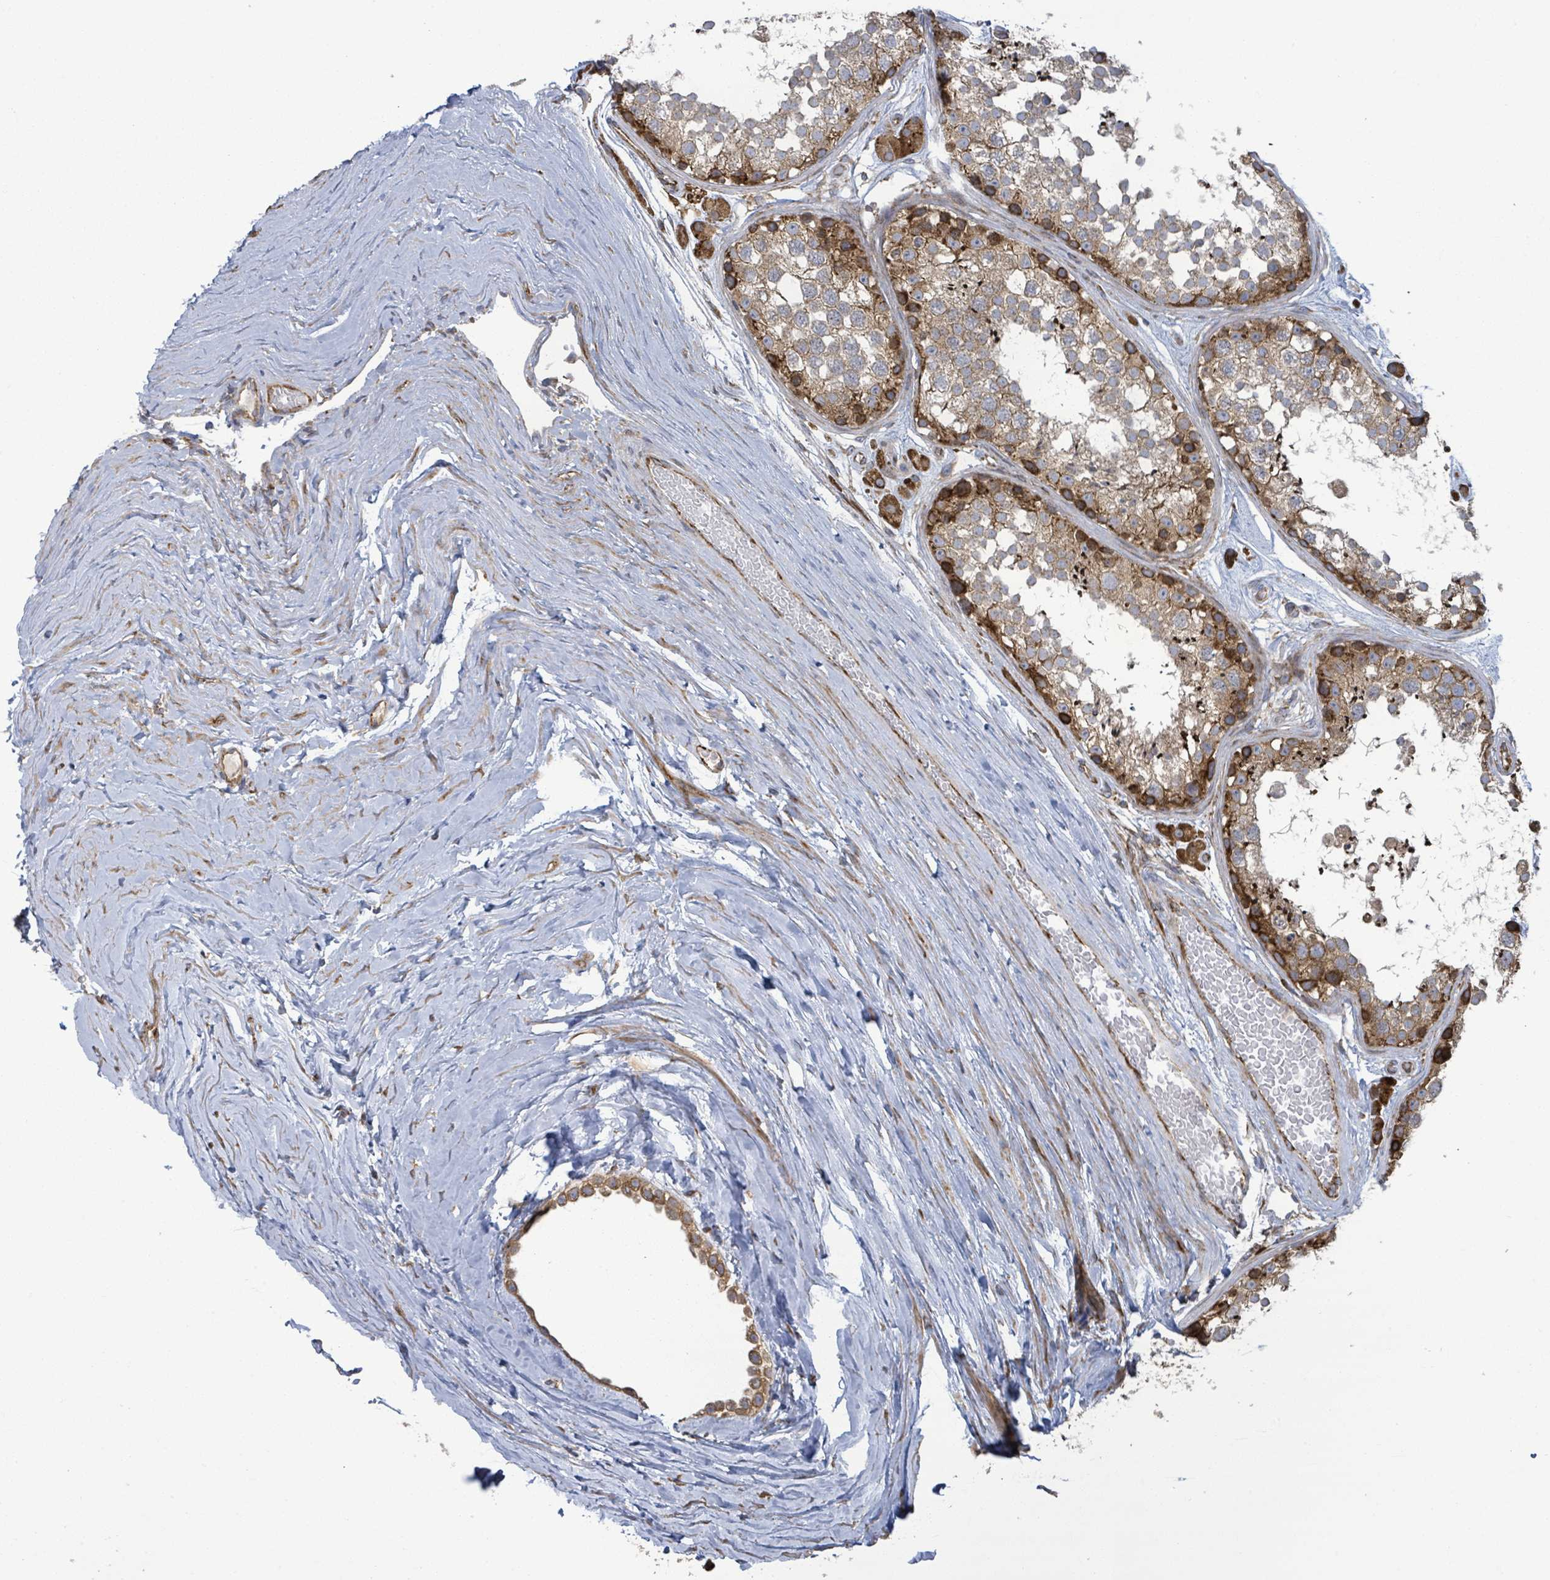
{"staining": {"intensity": "strong", "quantity": ">75%", "location": "cytoplasmic/membranous"}, "tissue": "testis", "cell_type": "Cells in seminiferous ducts", "image_type": "normal", "snomed": [{"axis": "morphology", "description": "Normal tissue, NOS"}, {"axis": "topography", "description": "Testis"}], "caption": "Immunohistochemical staining of normal testis displays >75% levels of strong cytoplasmic/membranous protein positivity in approximately >75% of cells in seminiferous ducts. (DAB (3,3'-diaminobenzidine) IHC with brightfield microscopy, high magnification).", "gene": "NOMO1", "patient": {"sex": "male", "age": 25}}